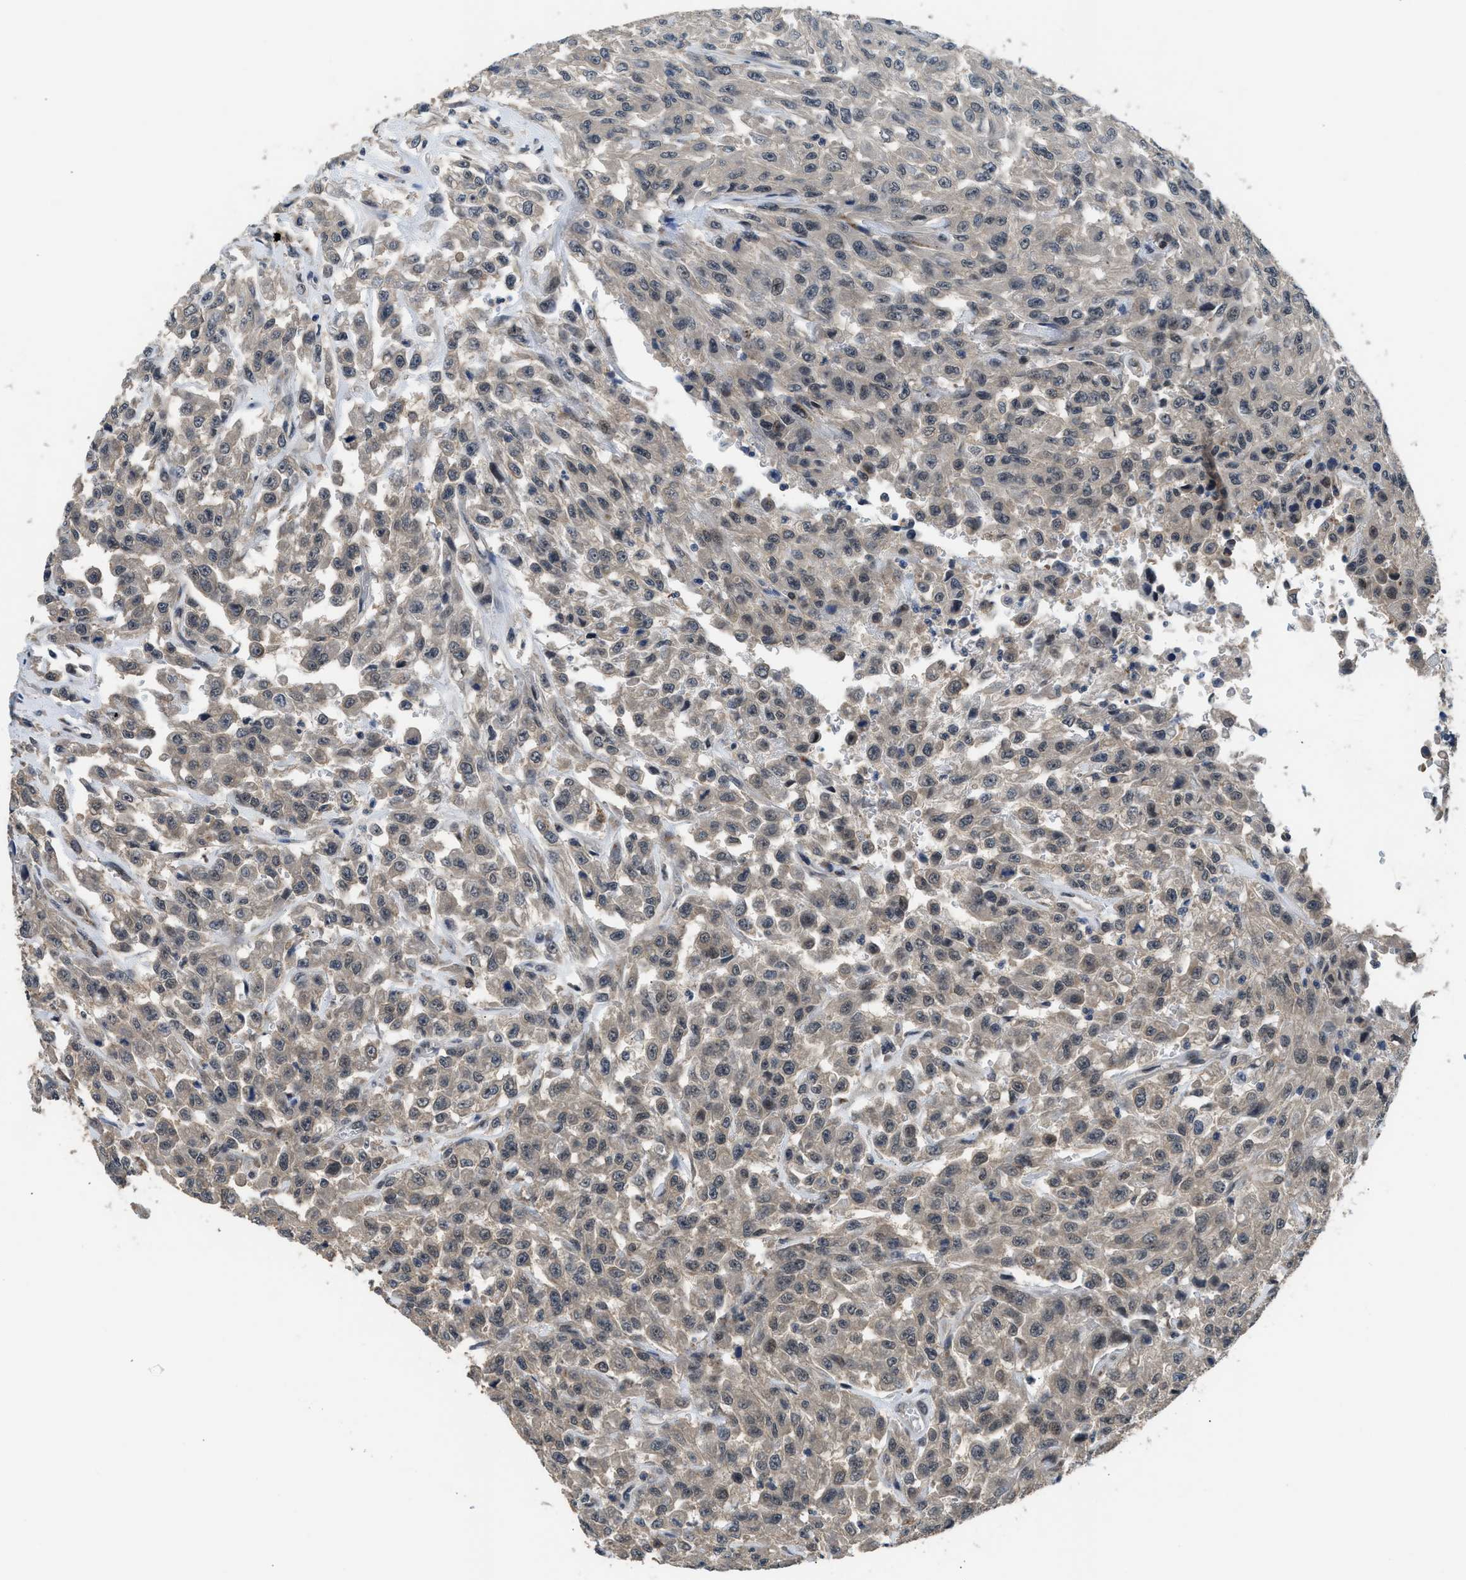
{"staining": {"intensity": "weak", "quantity": ">75%", "location": "cytoplasmic/membranous,nuclear"}, "tissue": "urothelial cancer", "cell_type": "Tumor cells", "image_type": "cancer", "snomed": [{"axis": "morphology", "description": "Urothelial carcinoma, High grade"}, {"axis": "topography", "description": "Urinary bladder"}], "caption": "Brown immunohistochemical staining in human urothelial cancer displays weak cytoplasmic/membranous and nuclear staining in about >75% of tumor cells.", "gene": "MTMR1", "patient": {"sex": "male", "age": 46}}